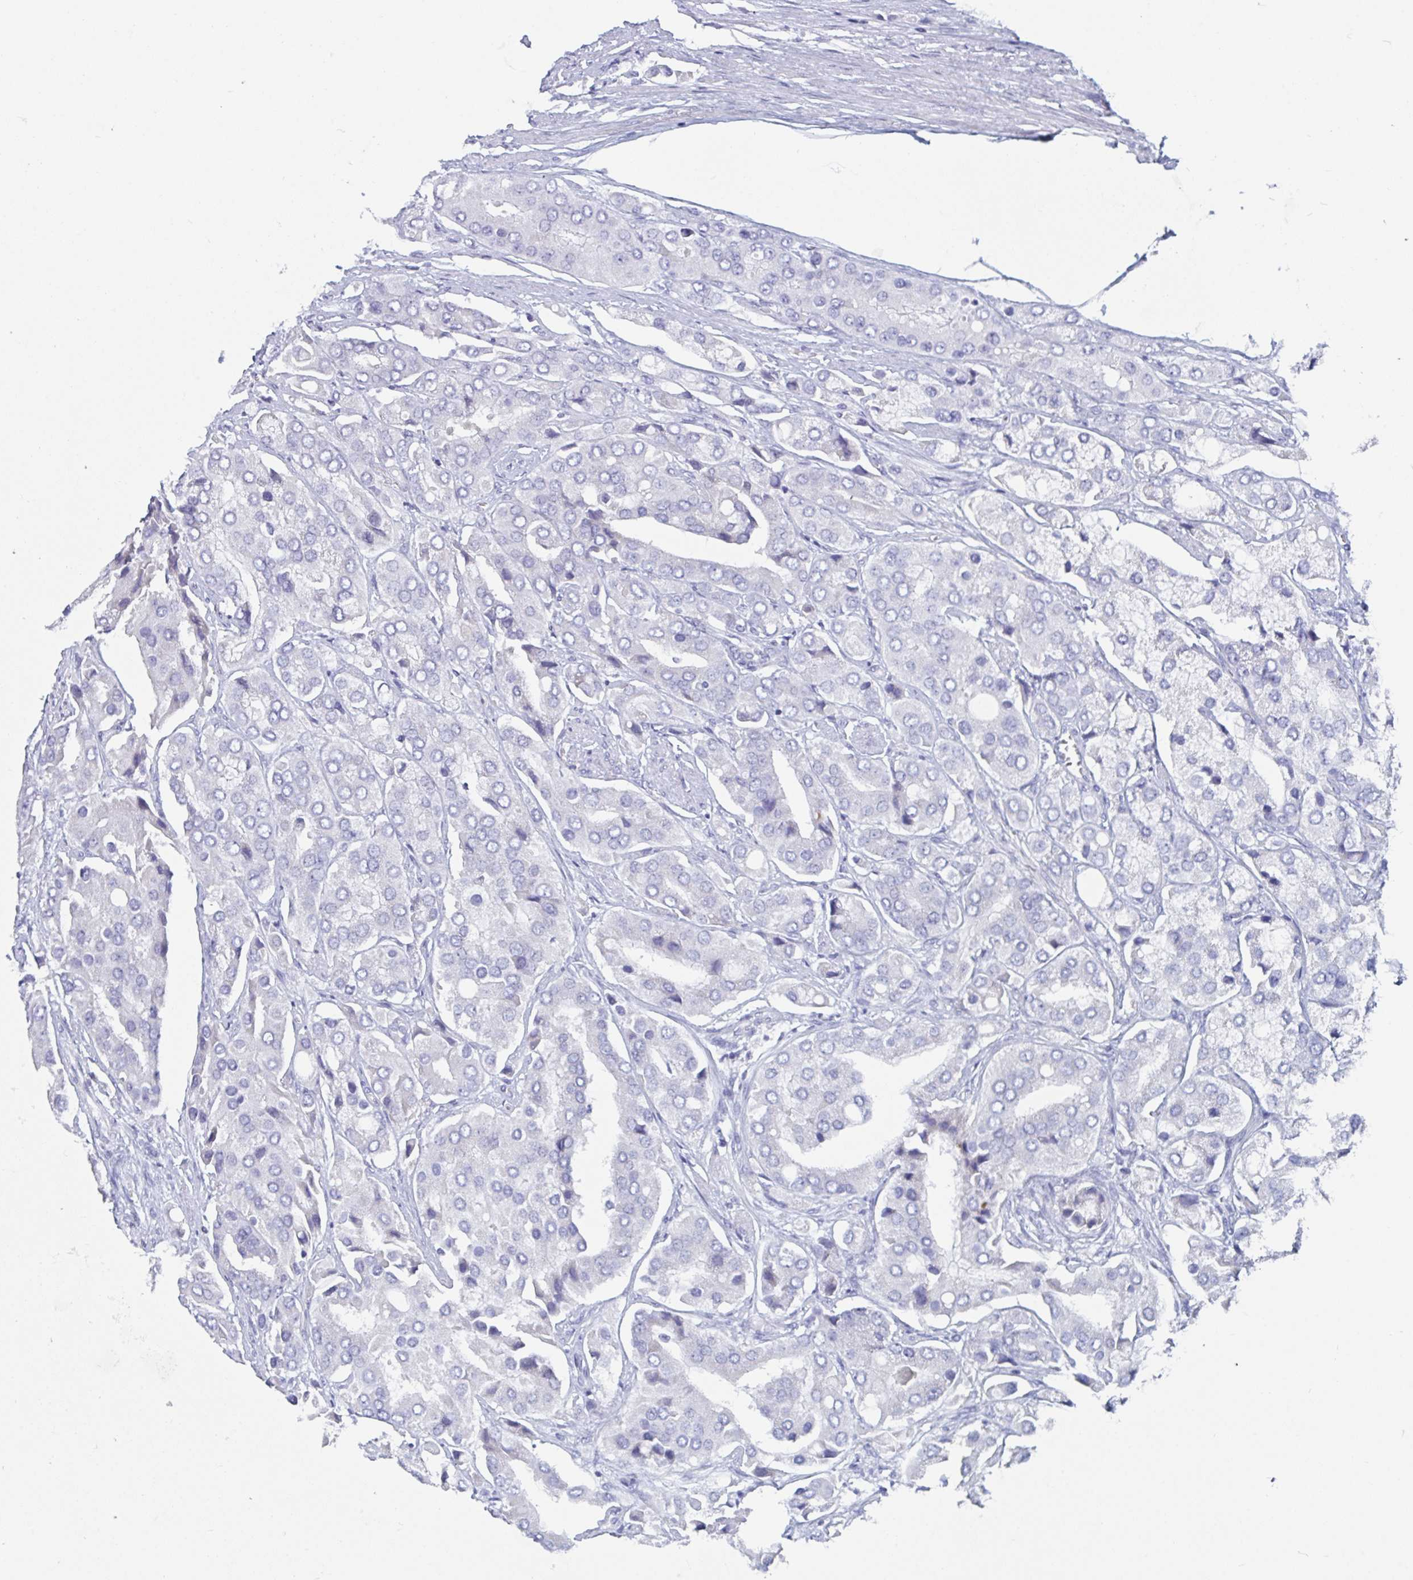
{"staining": {"intensity": "negative", "quantity": "none", "location": "none"}, "tissue": "prostate cancer", "cell_type": "Tumor cells", "image_type": "cancer", "snomed": [{"axis": "morphology", "description": "Adenocarcinoma, Low grade"}, {"axis": "topography", "description": "Prostate"}], "caption": "High power microscopy micrograph of an IHC histopathology image of prostate cancer, revealing no significant positivity in tumor cells.", "gene": "DPEP3", "patient": {"sex": "male", "age": 69}}